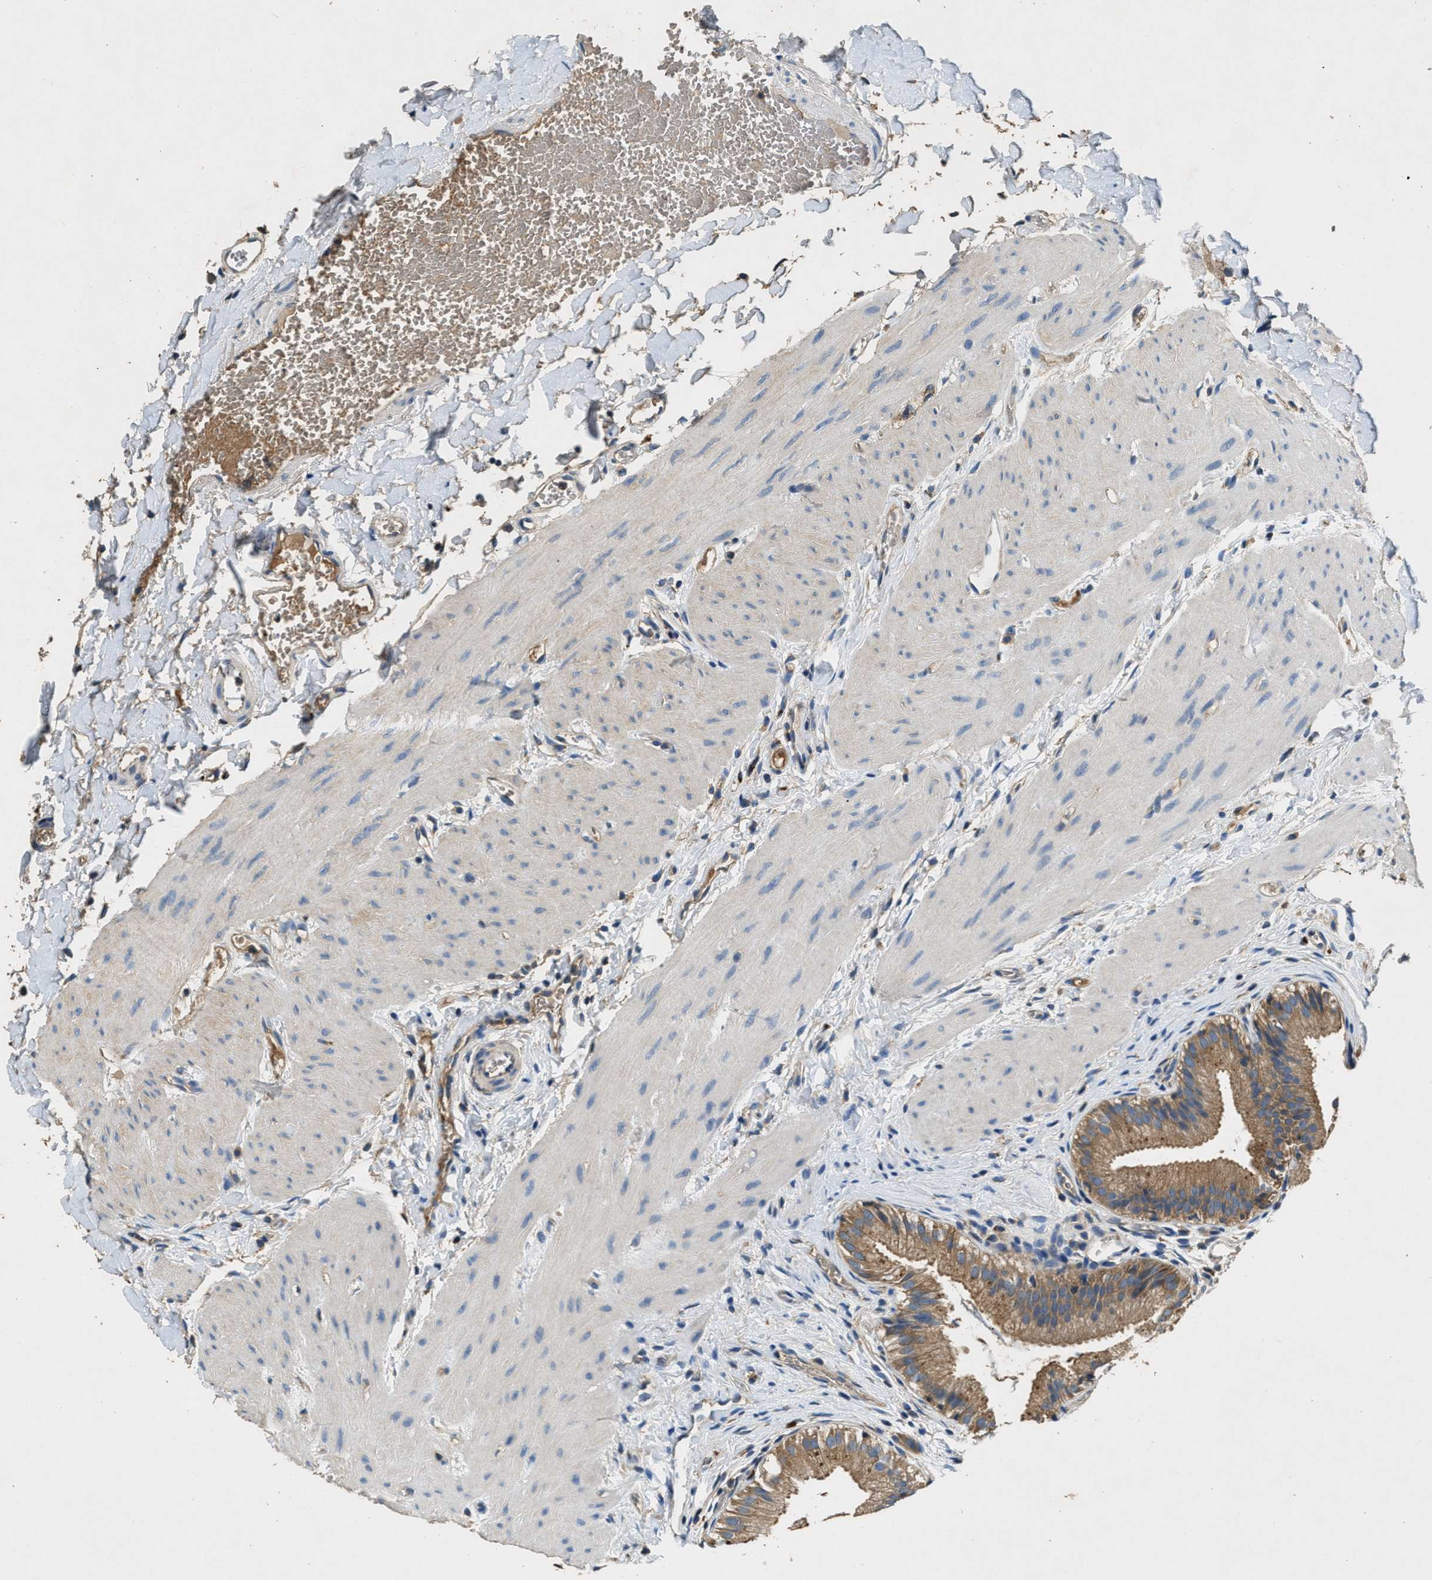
{"staining": {"intensity": "moderate", "quantity": ">75%", "location": "cytoplasmic/membranous"}, "tissue": "gallbladder", "cell_type": "Glandular cells", "image_type": "normal", "snomed": [{"axis": "morphology", "description": "Normal tissue, NOS"}, {"axis": "topography", "description": "Gallbladder"}], "caption": "High-magnification brightfield microscopy of normal gallbladder stained with DAB (brown) and counterstained with hematoxylin (blue). glandular cells exhibit moderate cytoplasmic/membranous expression is seen in approximately>75% of cells. (brown staining indicates protein expression, while blue staining denotes nuclei).", "gene": "BLOC1S1", "patient": {"sex": "female", "age": 26}}